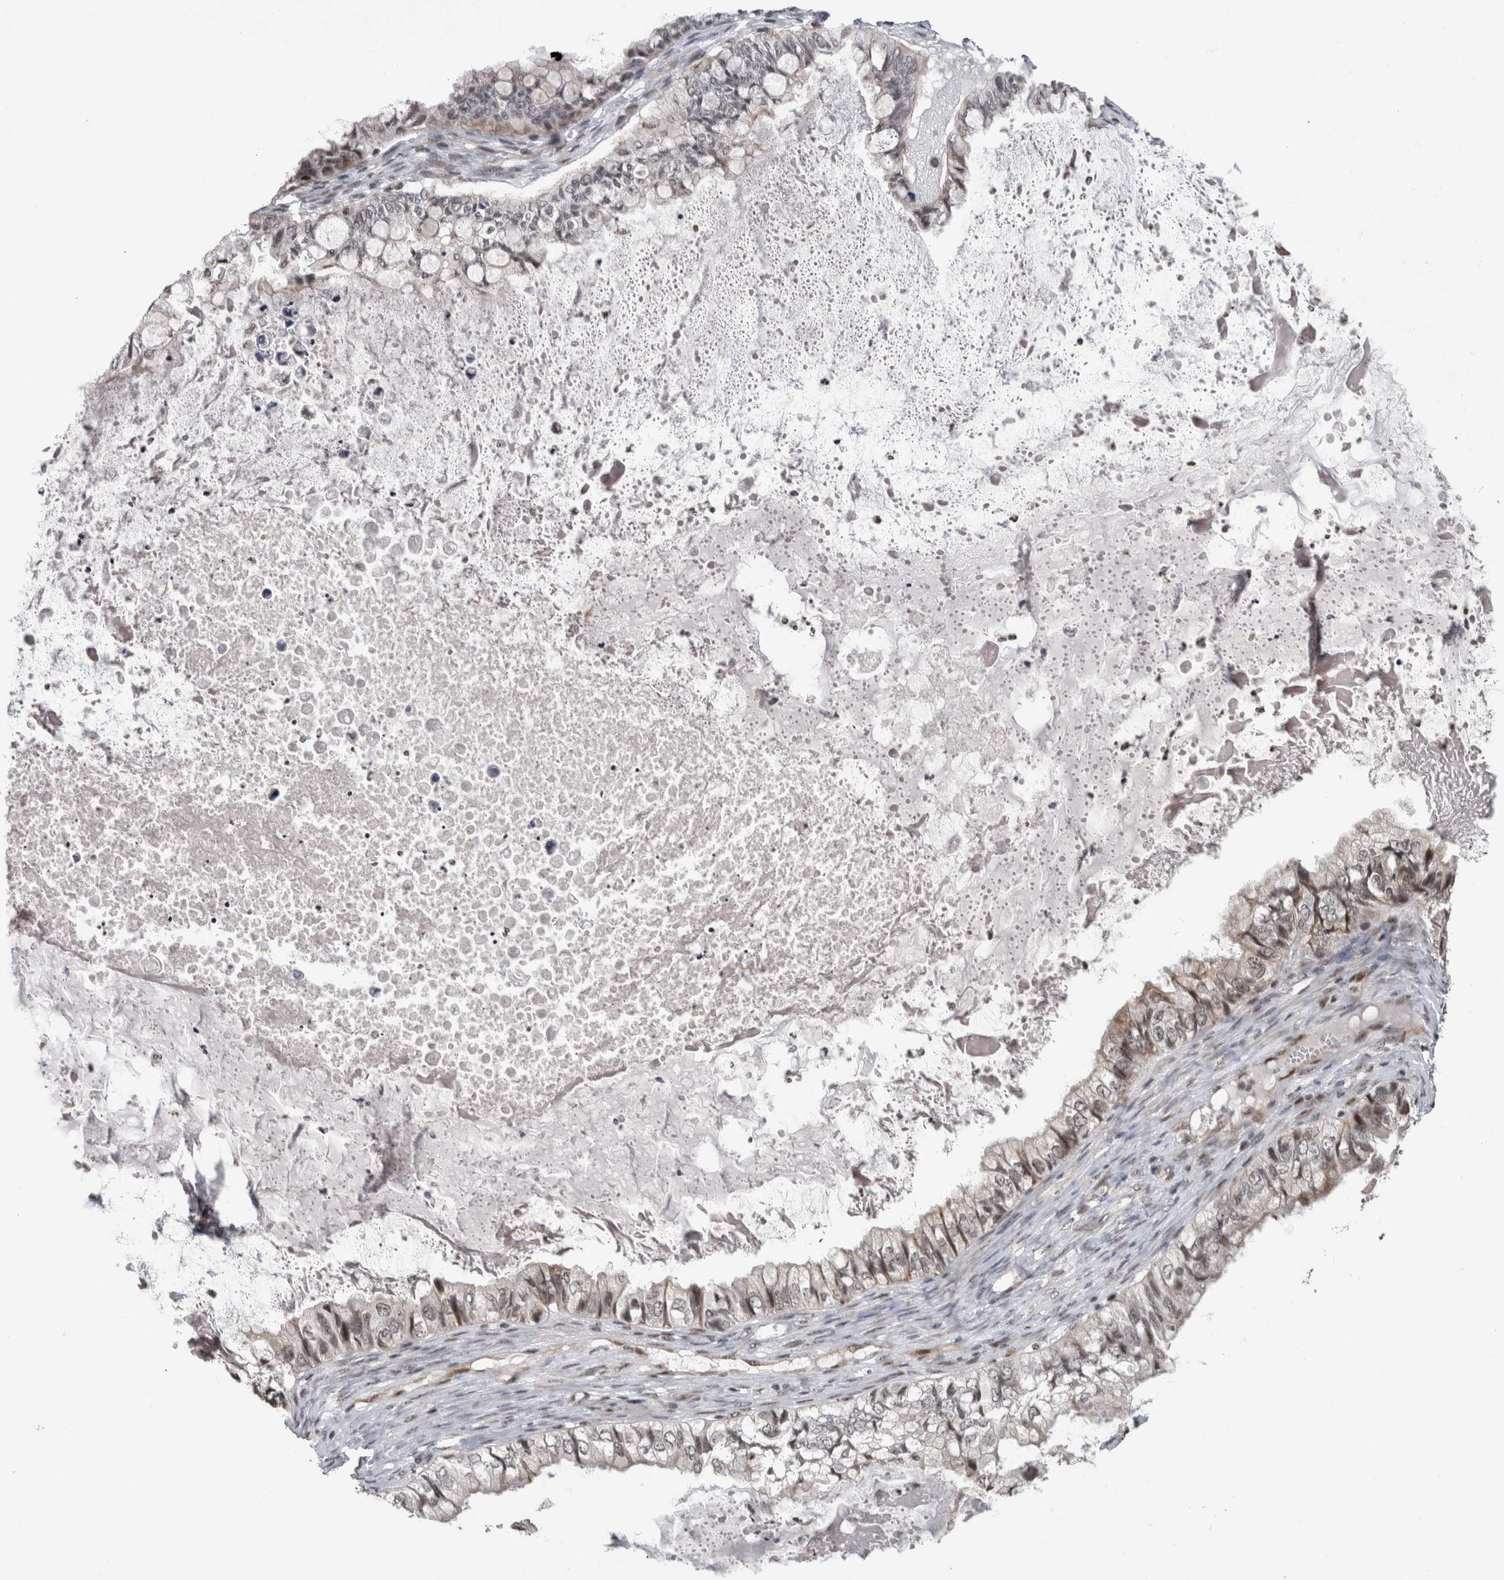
{"staining": {"intensity": "weak", "quantity": "<25%", "location": "cytoplasmic/membranous"}, "tissue": "ovarian cancer", "cell_type": "Tumor cells", "image_type": "cancer", "snomed": [{"axis": "morphology", "description": "Cystadenocarcinoma, mucinous, NOS"}, {"axis": "topography", "description": "Ovary"}], "caption": "Tumor cells show no significant protein positivity in ovarian mucinous cystadenocarcinoma.", "gene": "ZBTB11", "patient": {"sex": "female", "age": 80}}